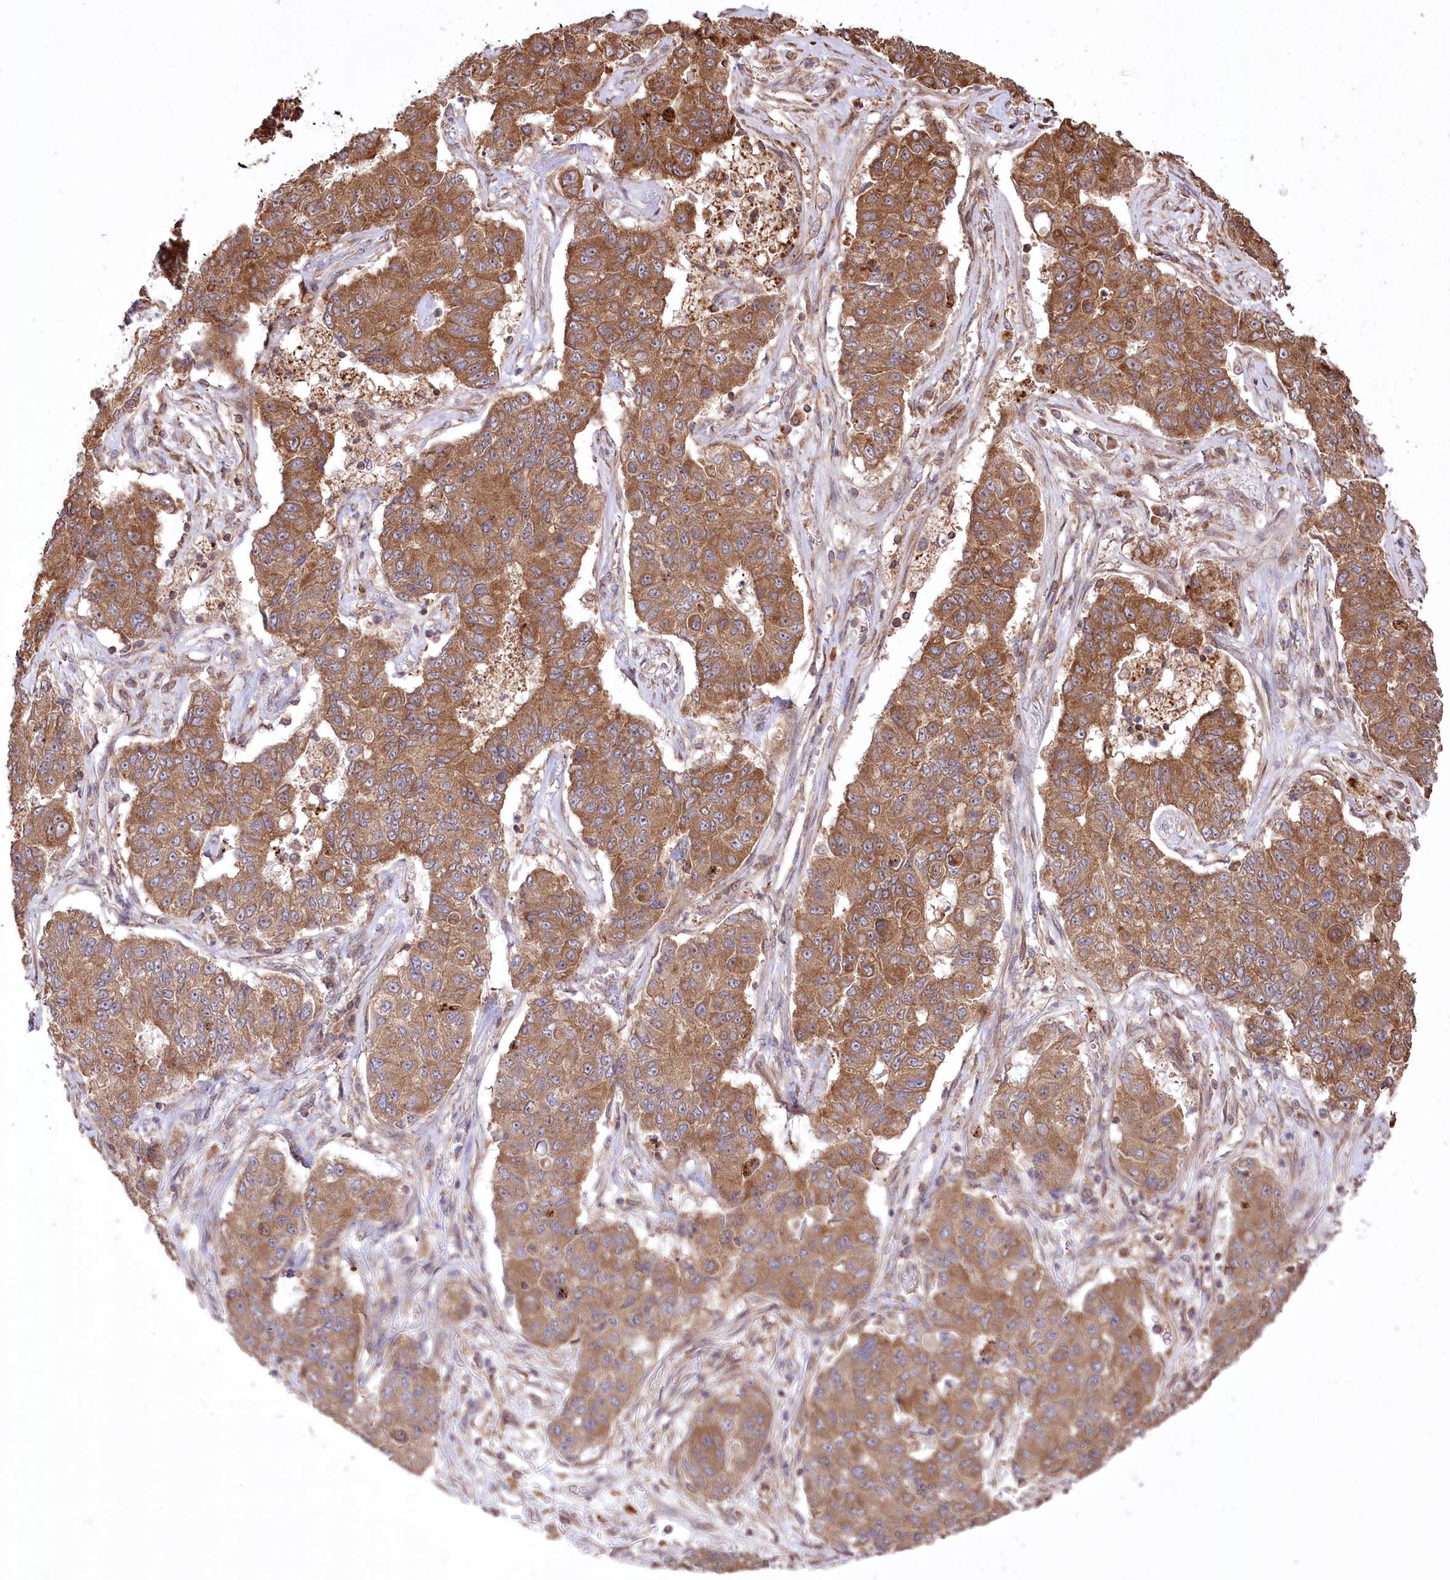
{"staining": {"intensity": "moderate", "quantity": ">75%", "location": "cytoplasmic/membranous"}, "tissue": "lung cancer", "cell_type": "Tumor cells", "image_type": "cancer", "snomed": [{"axis": "morphology", "description": "Squamous cell carcinoma, NOS"}, {"axis": "topography", "description": "Lung"}], "caption": "Immunohistochemical staining of squamous cell carcinoma (lung) demonstrates moderate cytoplasmic/membranous protein staining in about >75% of tumor cells.", "gene": "XYLB", "patient": {"sex": "male", "age": 74}}